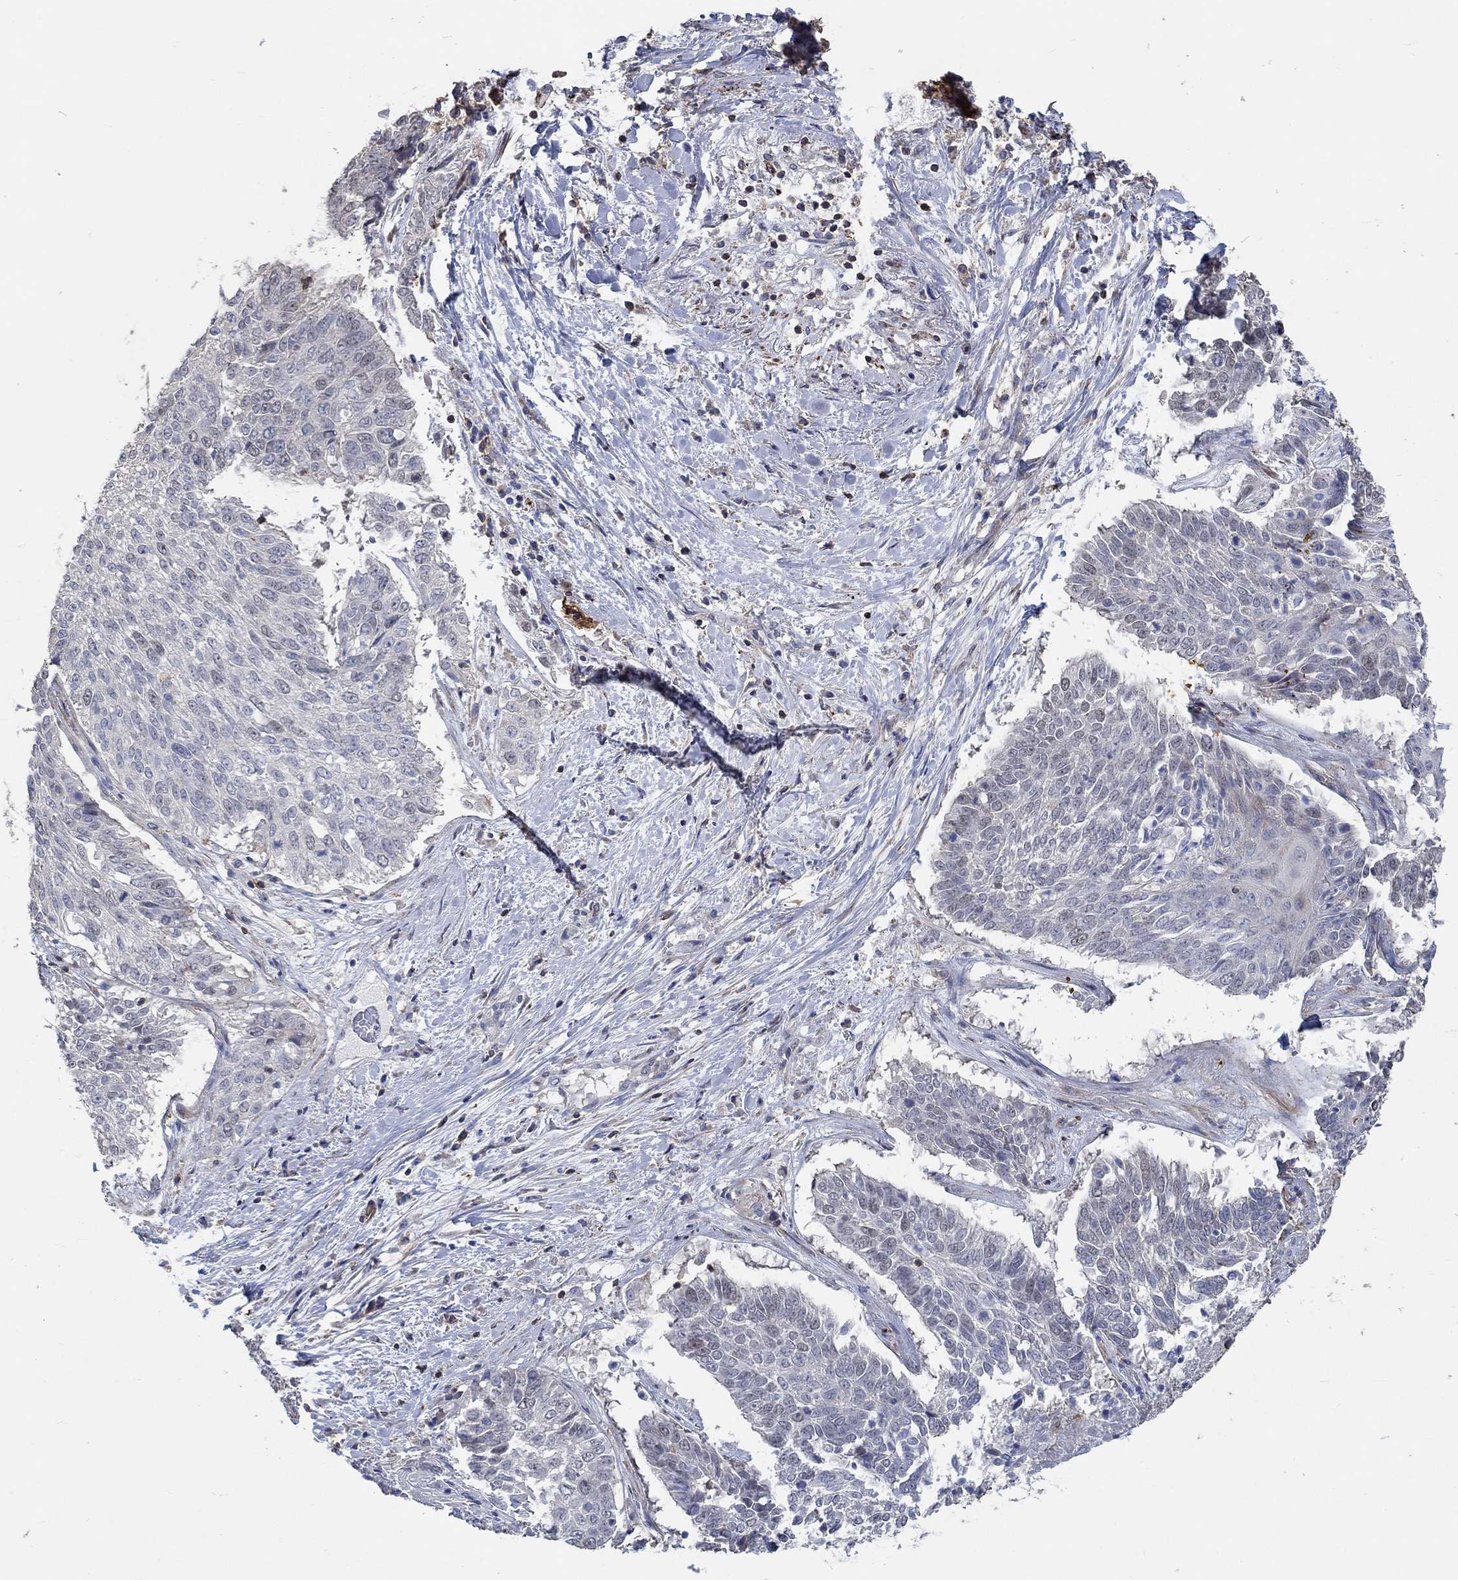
{"staining": {"intensity": "negative", "quantity": "none", "location": "none"}, "tissue": "lung cancer", "cell_type": "Tumor cells", "image_type": "cancer", "snomed": [{"axis": "morphology", "description": "Squamous cell carcinoma, NOS"}, {"axis": "topography", "description": "Lung"}], "caption": "Tumor cells are negative for brown protein staining in lung squamous cell carcinoma.", "gene": "TNFAIP8L3", "patient": {"sex": "male", "age": 64}}